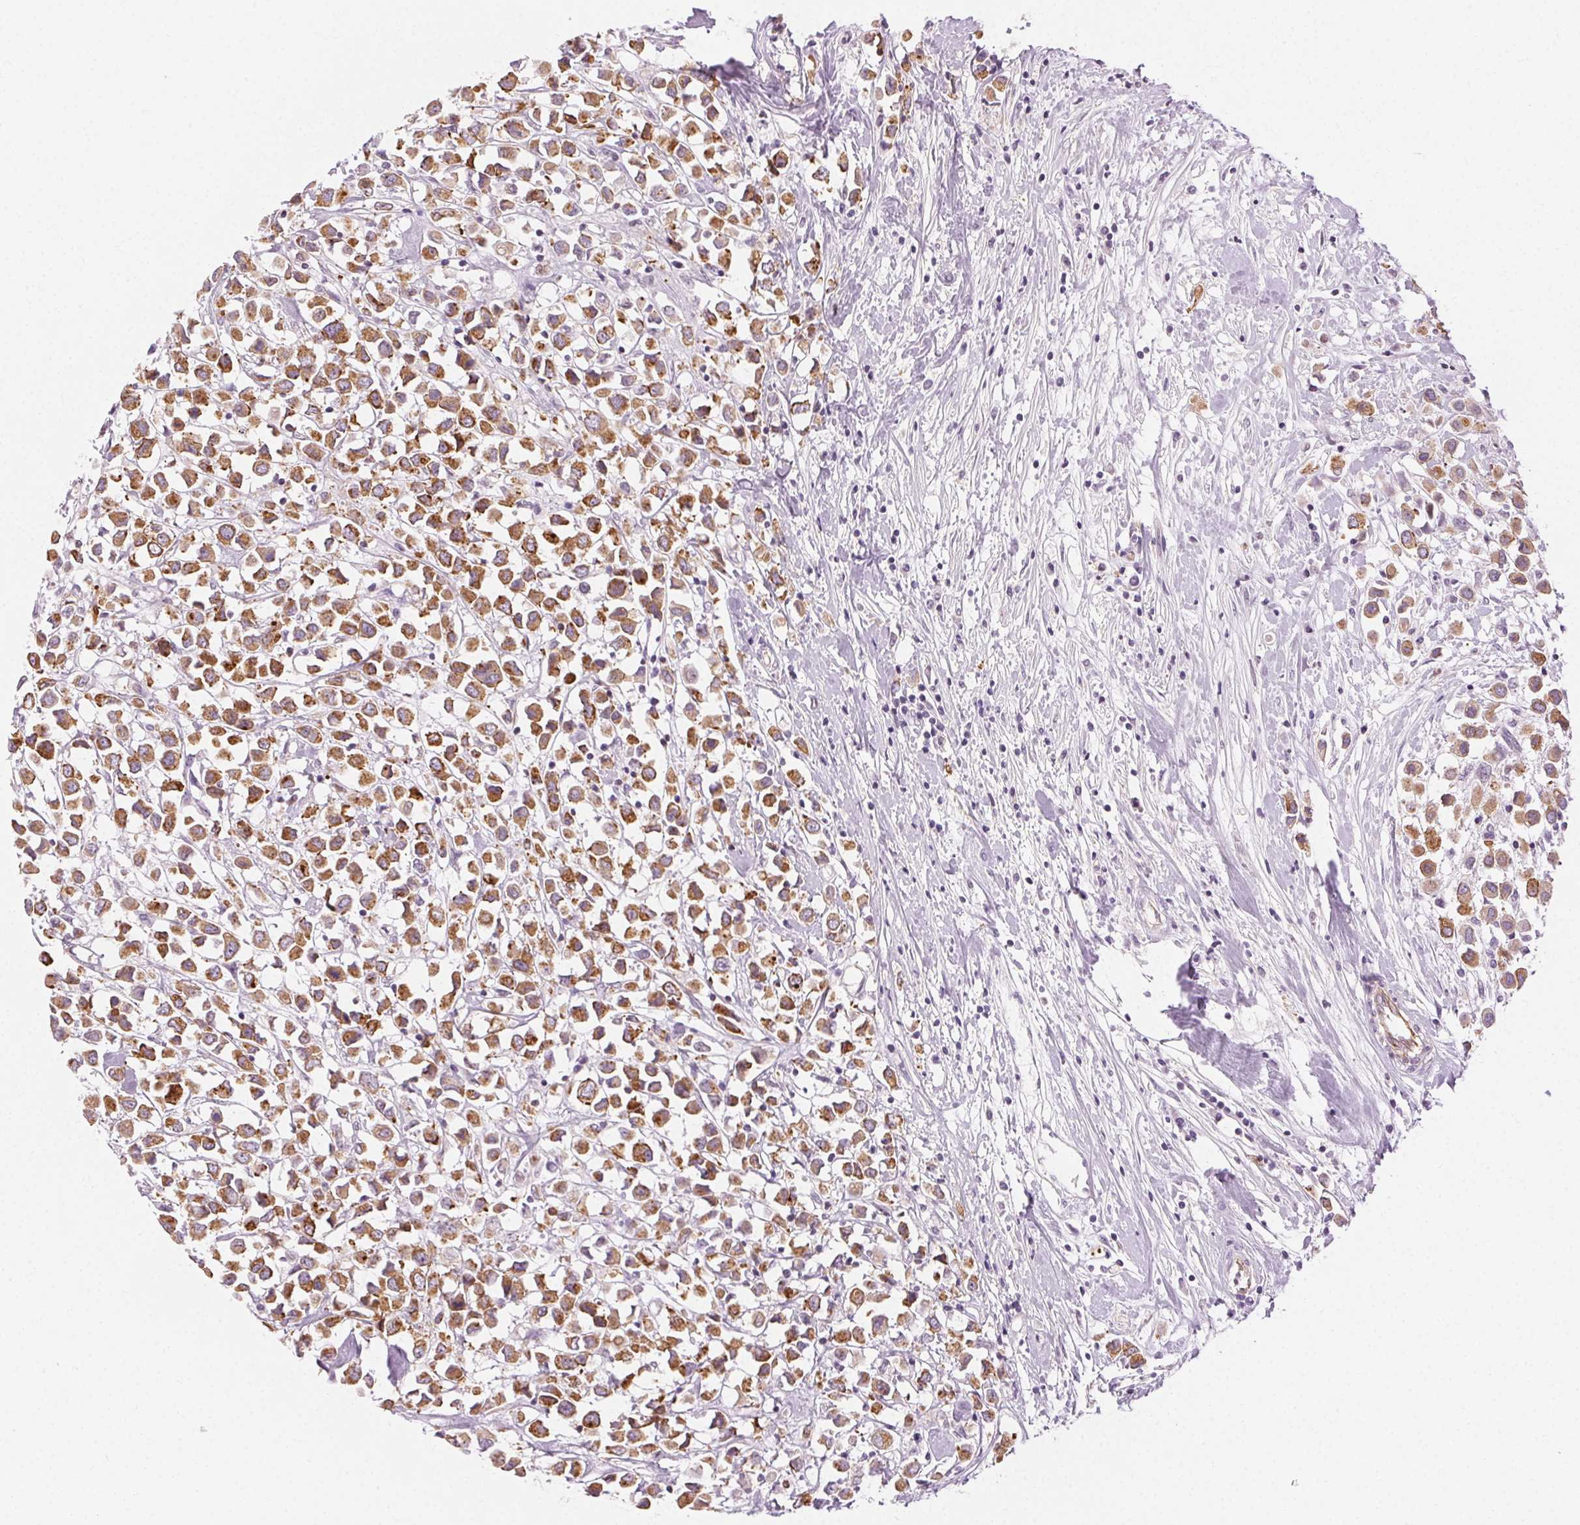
{"staining": {"intensity": "moderate", "quantity": ">75%", "location": "cytoplasmic/membranous"}, "tissue": "breast cancer", "cell_type": "Tumor cells", "image_type": "cancer", "snomed": [{"axis": "morphology", "description": "Duct carcinoma"}, {"axis": "topography", "description": "Breast"}], "caption": "Human breast cancer stained with a brown dye shows moderate cytoplasmic/membranous positive staining in approximately >75% of tumor cells.", "gene": "AIF1L", "patient": {"sex": "female", "age": 61}}